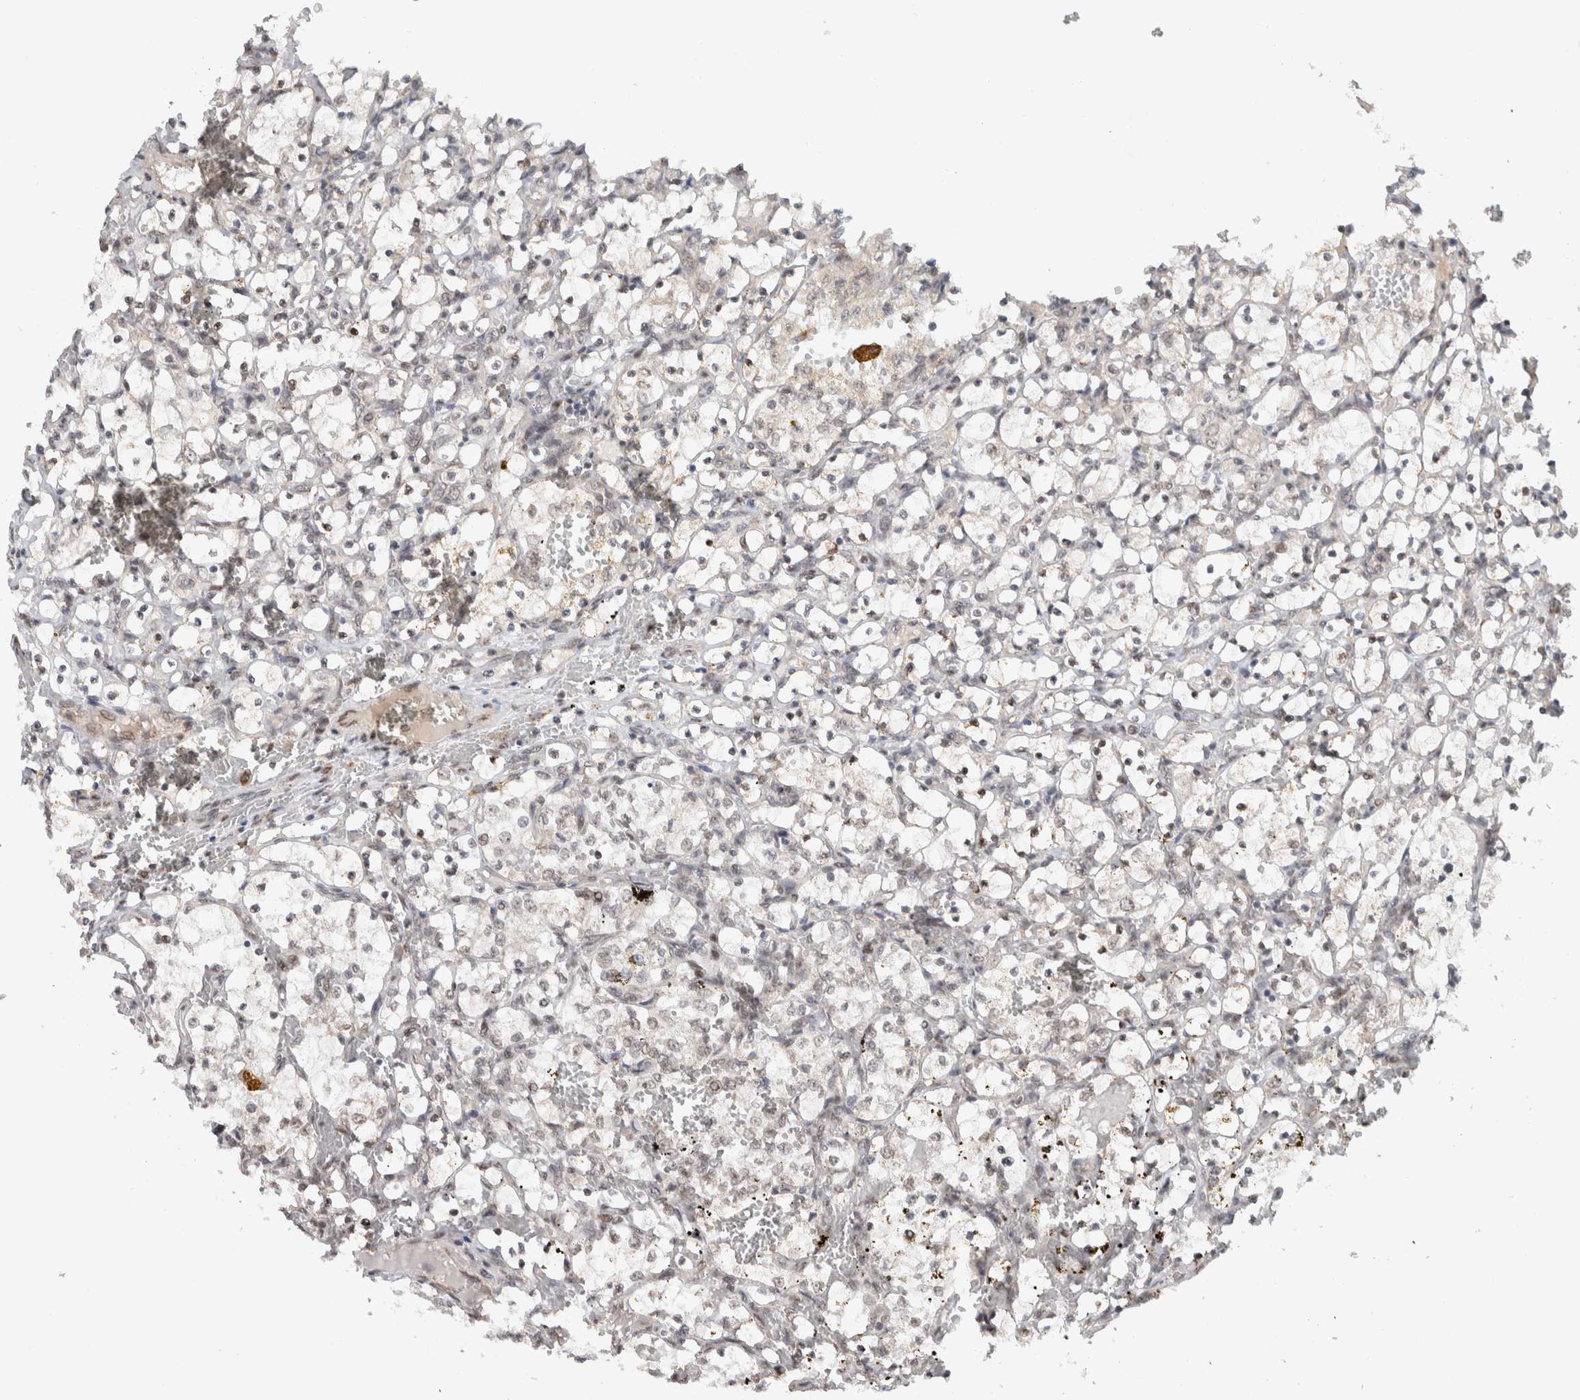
{"staining": {"intensity": "weak", "quantity": "<25%", "location": "nuclear"}, "tissue": "renal cancer", "cell_type": "Tumor cells", "image_type": "cancer", "snomed": [{"axis": "morphology", "description": "Adenocarcinoma, NOS"}, {"axis": "topography", "description": "Kidney"}], "caption": "Protein analysis of renal adenocarcinoma reveals no significant positivity in tumor cells.", "gene": "TNRC18", "patient": {"sex": "female", "age": 69}}